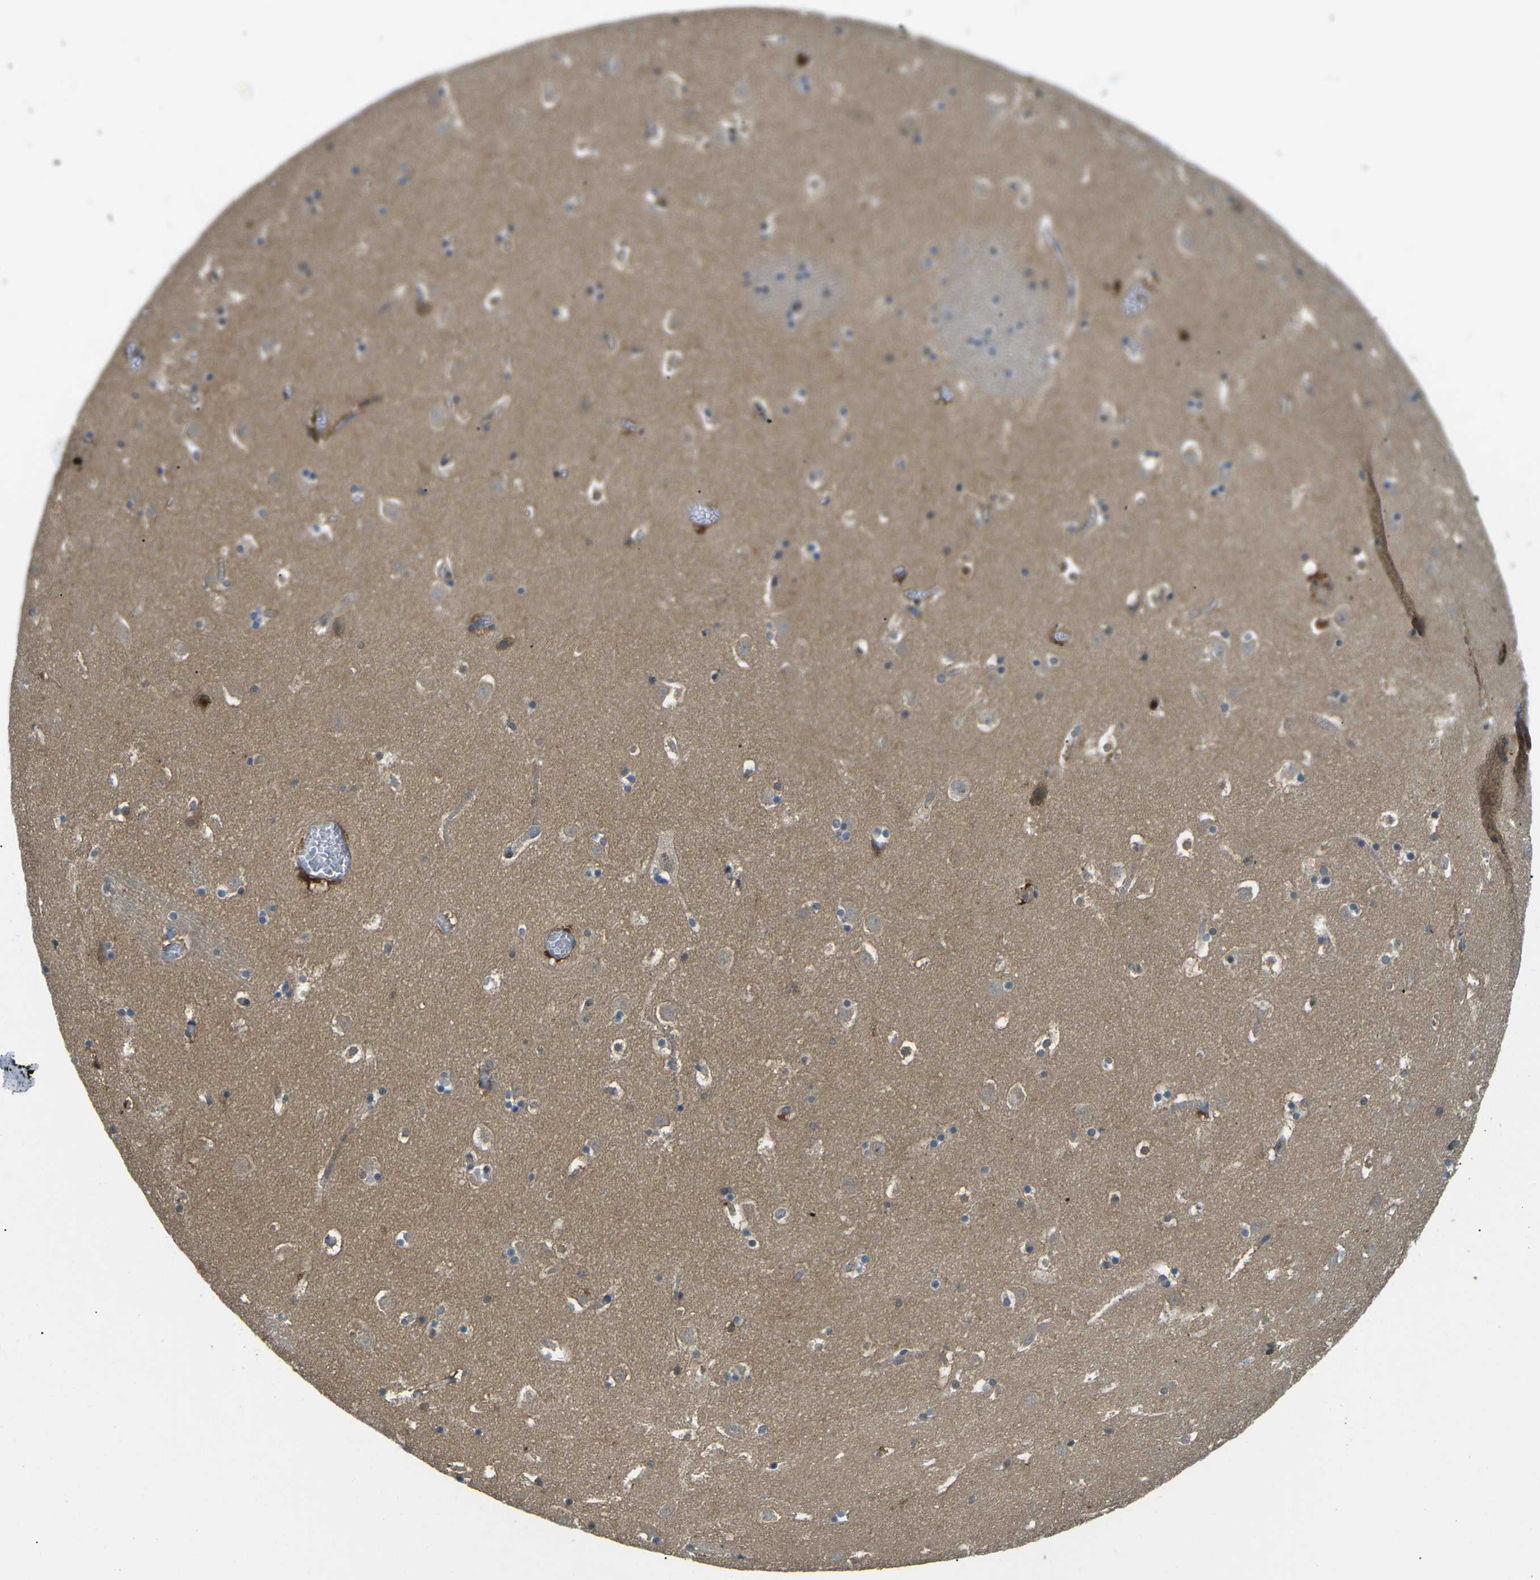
{"staining": {"intensity": "negative", "quantity": "none", "location": "none"}, "tissue": "caudate", "cell_type": "Glial cells", "image_type": "normal", "snomed": [{"axis": "morphology", "description": "Normal tissue, NOS"}, {"axis": "topography", "description": "Lateral ventricle wall"}], "caption": "High magnification brightfield microscopy of unremarkable caudate stained with DAB (3,3'-diaminobenzidine) (brown) and counterstained with hematoxylin (blue): glial cells show no significant expression. (DAB (3,3'-diaminobenzidine) immunohistochemistry (IHC) with hematoxylin counter stain).", "gene": "PIEZO2", "patient": {"sex": "male", "age": 45}}